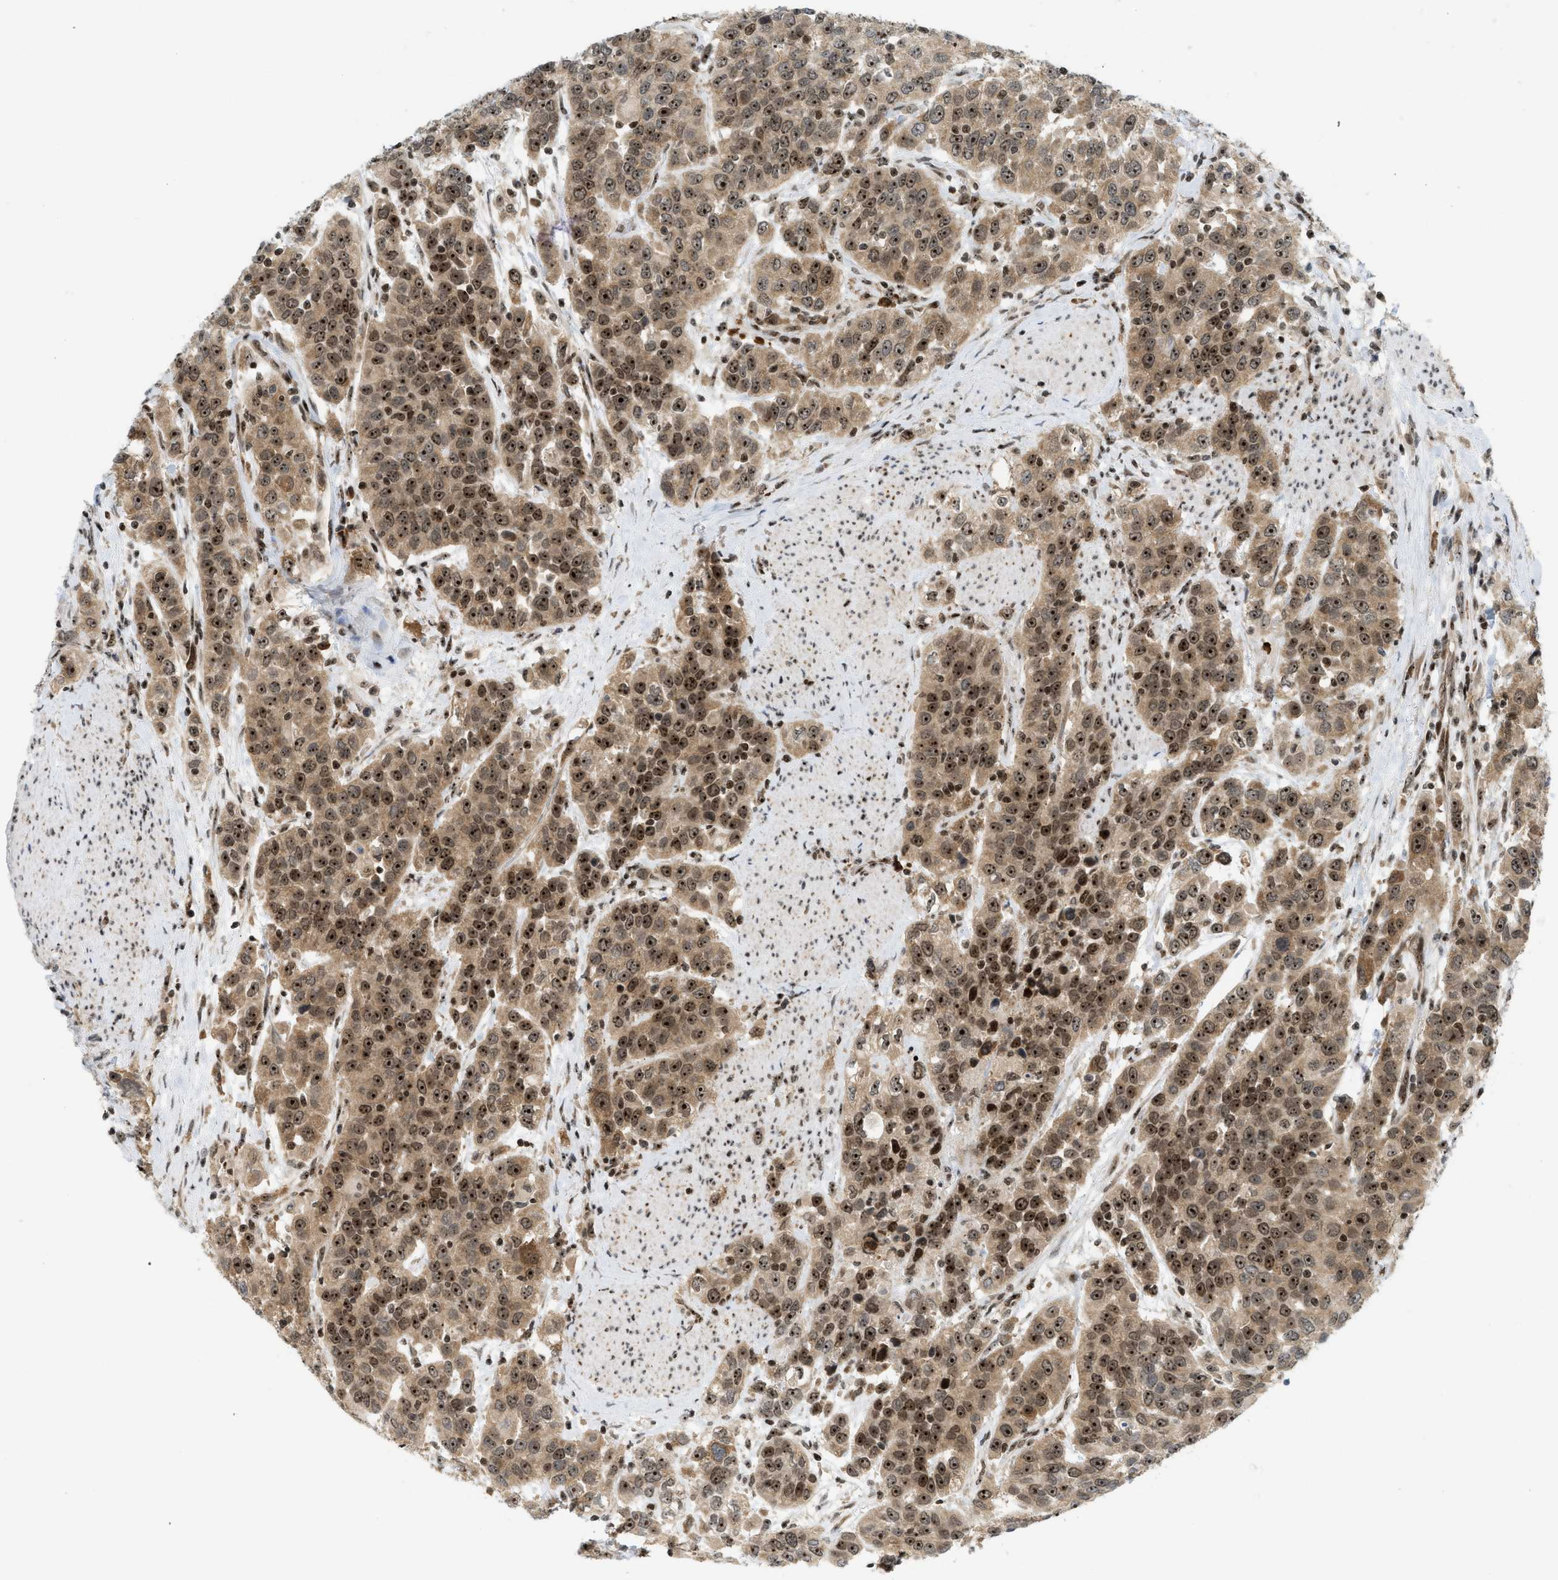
{"staining": {"intensity": "strong", "quantity": ">75%", "location": "cytoplasmic/membranous,nuclear"}, "tissue": "urothelial cancer", "cell_type": "Tumor cells", "image_type": "cancer", "snomed": [{"axis": "morphology", "description": "Urothelial carcinoma, High grade"}, {"axis": "topography", "description": "Urinary bladder"}], "caption": "Human urothelial cancer stained with a protein marker reveals strong staining in tumor cells.", "gene": "ZNF22", "patient": {"sex": "female", "age": 80}}